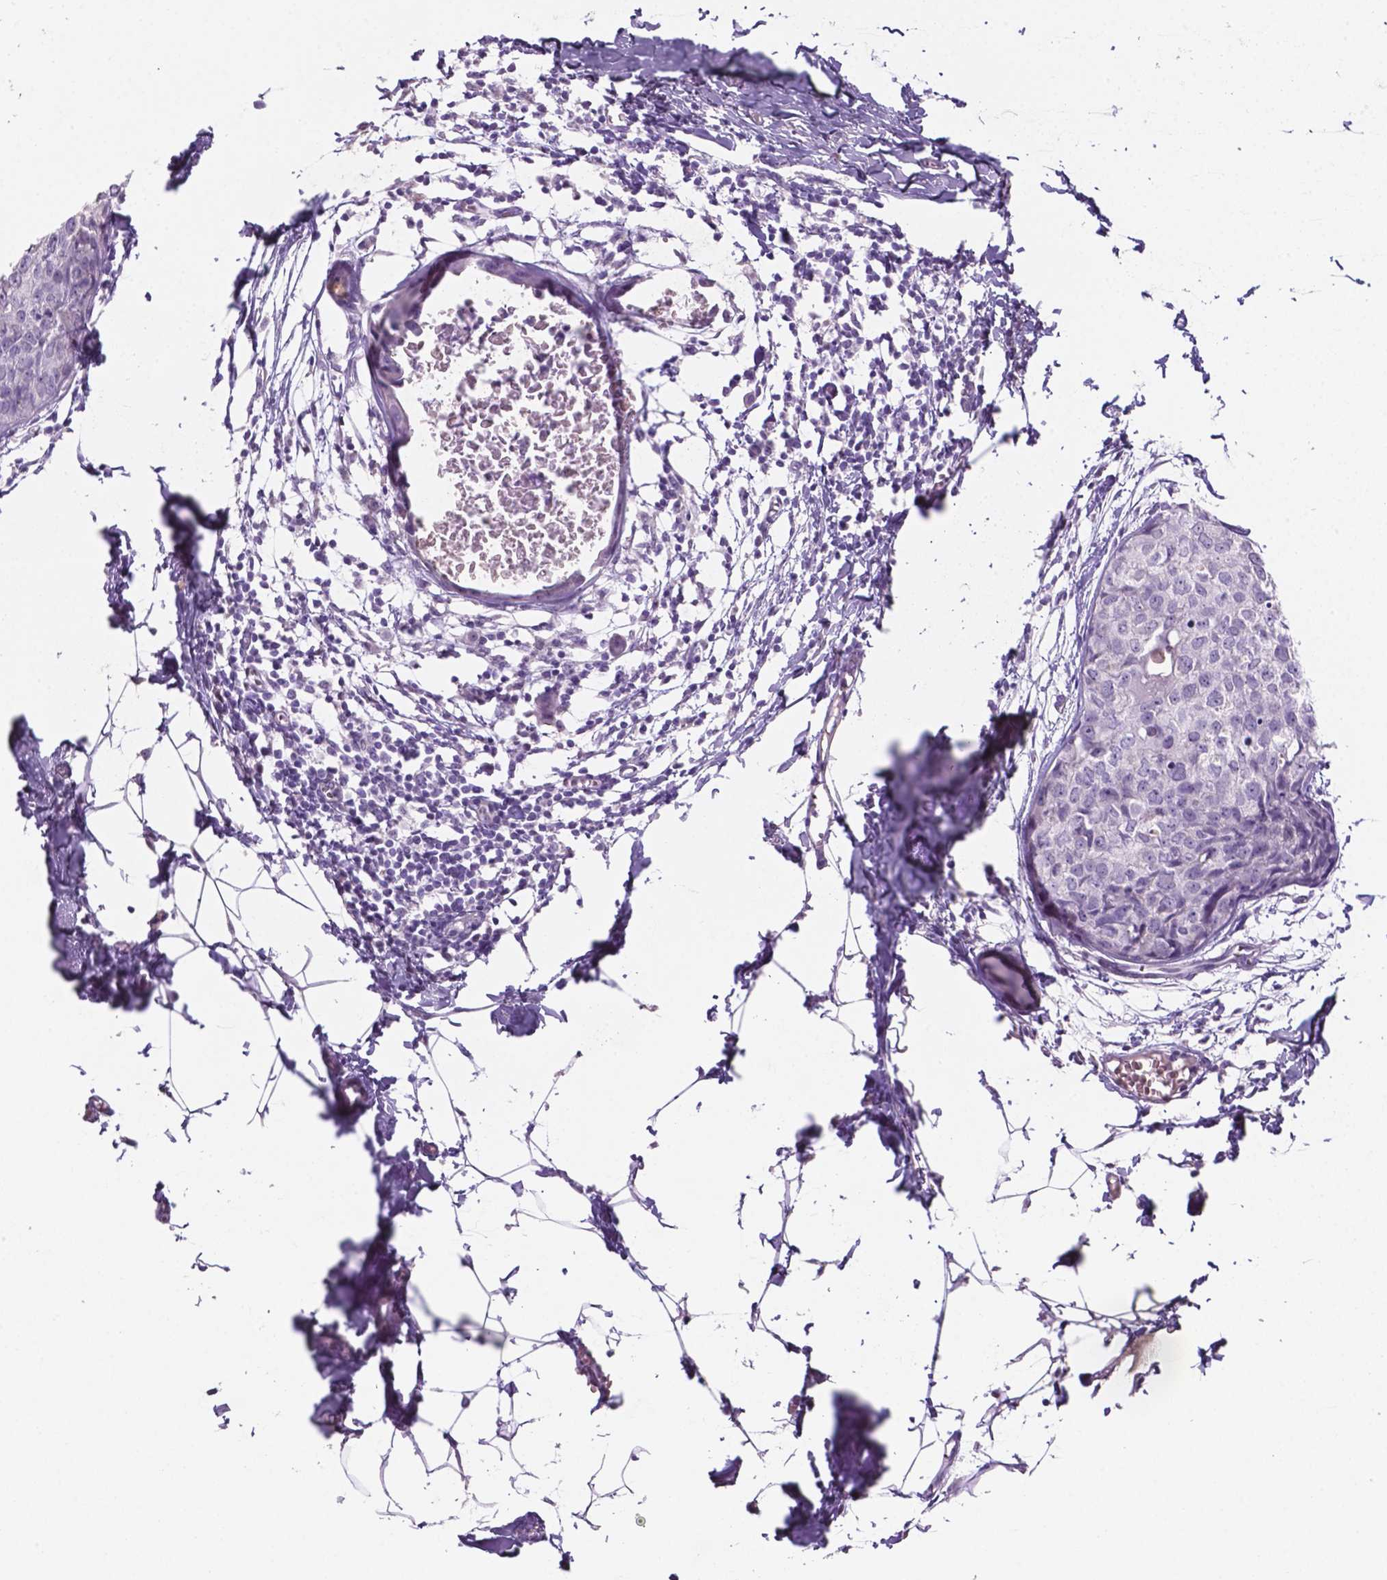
{"staining": {"intensity": "negative", "quantity": "none", "location": "none"}, "tissue": "breast cancer", "cell_type": "Tumor cells", "image_type": "cancer", "snomed": [{"axis": "morphology", "description": "Duct carcinoma"}, {"axis": "topography", "description": "Breast"}], "caption": "Tumor cells are negative for protein expression in human breast cancer (intraductal carcinoma). (DAB immunohistochemistry with hematoxylin counter stain).", "gene": "EBLN2", "patient": {"sex": "female", "age": 38}}